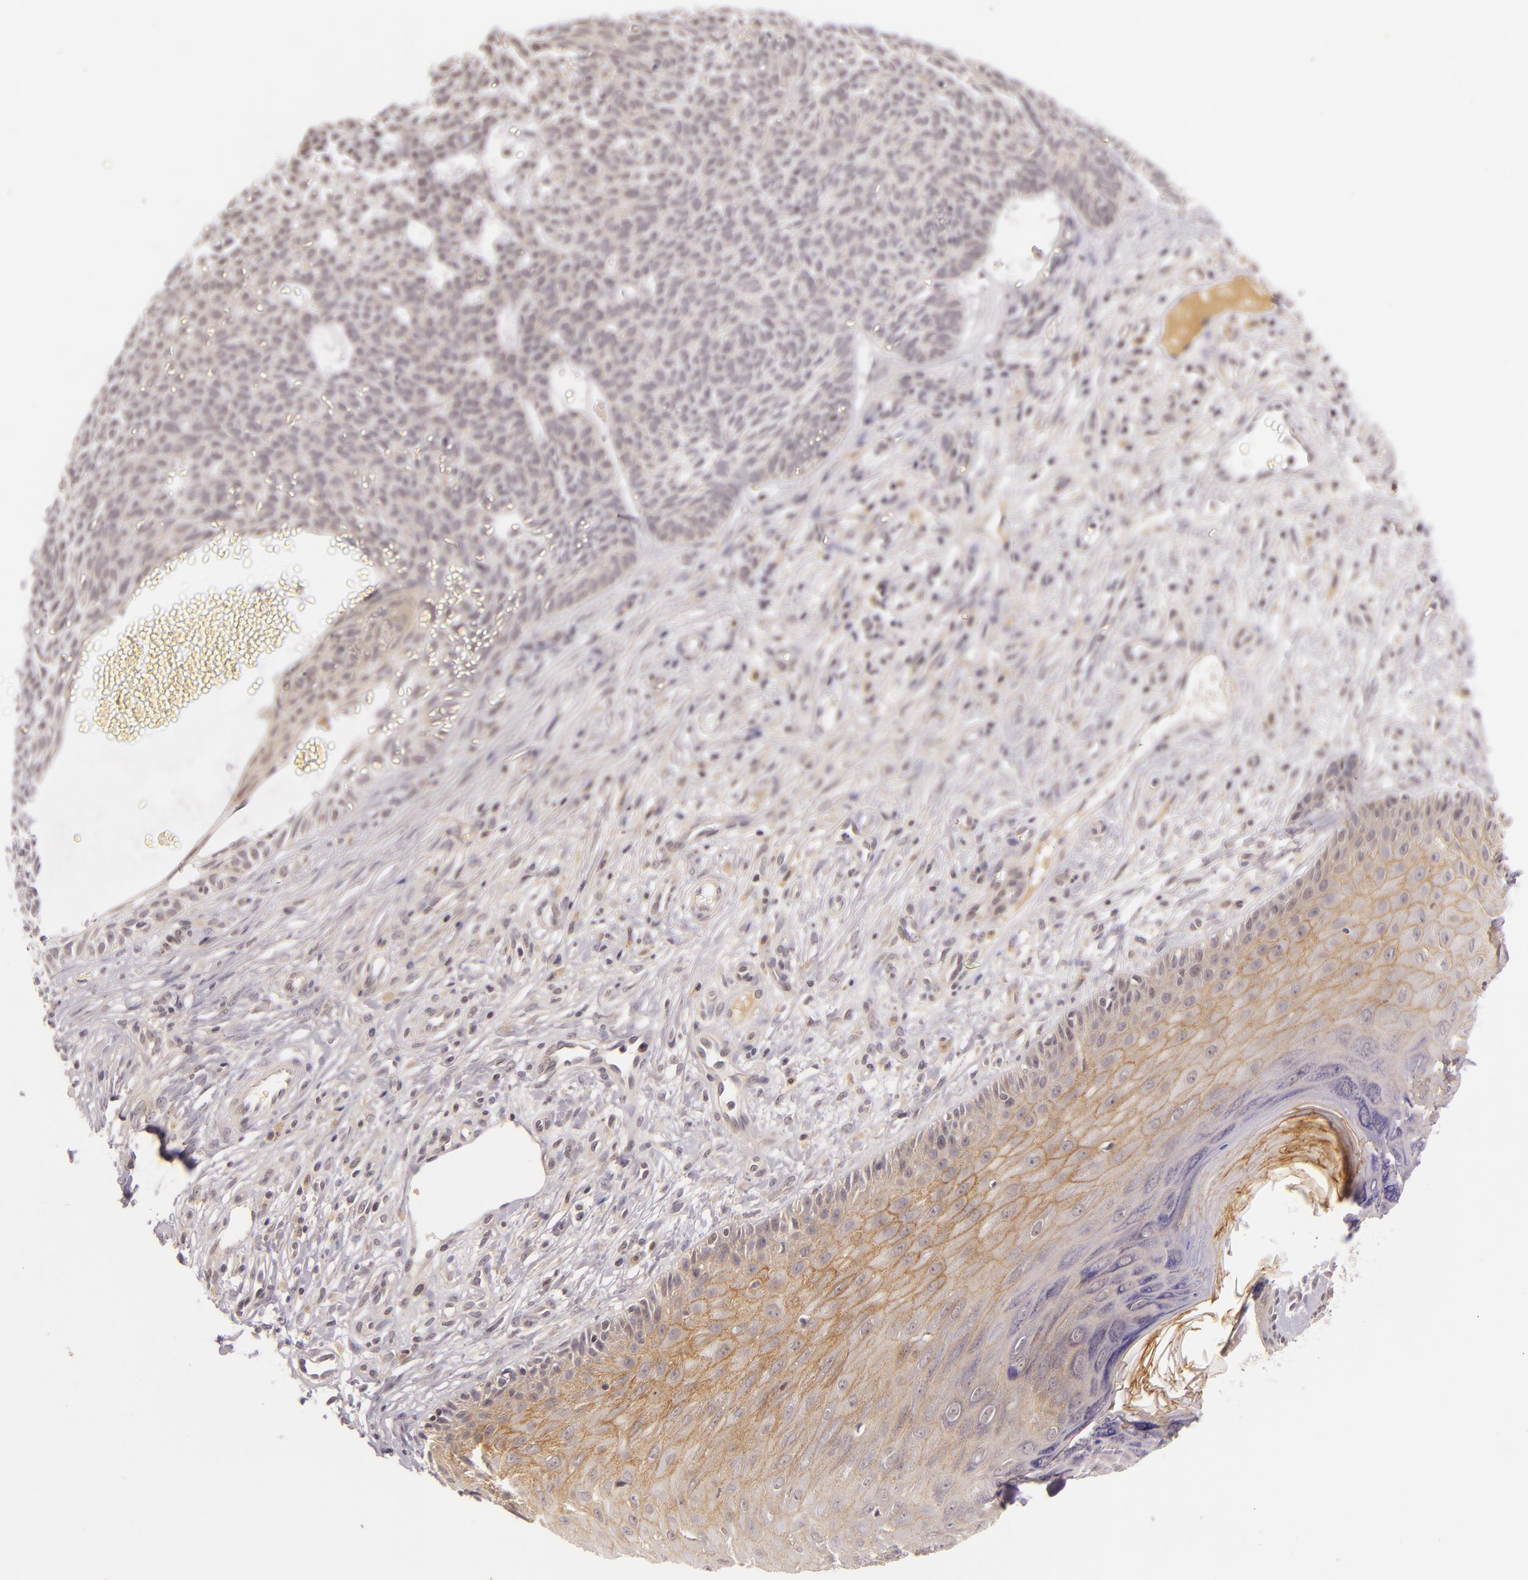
{"staining": {"intensity": "weak", "quantity": "<25%", "location": "cytoplasmic/membranous"}, "tissue": "skin cancer", "cell_type": "Tumor cells", "image_type": "cancer", "snomed": [{"axis": "morphology", "description": "Basal cell carcinoma"}, {"axis": "topography", "description": "Skin"}], "caption": "A micrograph of skin cancer stained for a protein displays no brown staining in tumor cells.", "gene": "CASP8", "patient": {"sex": "male", "age": 75}}